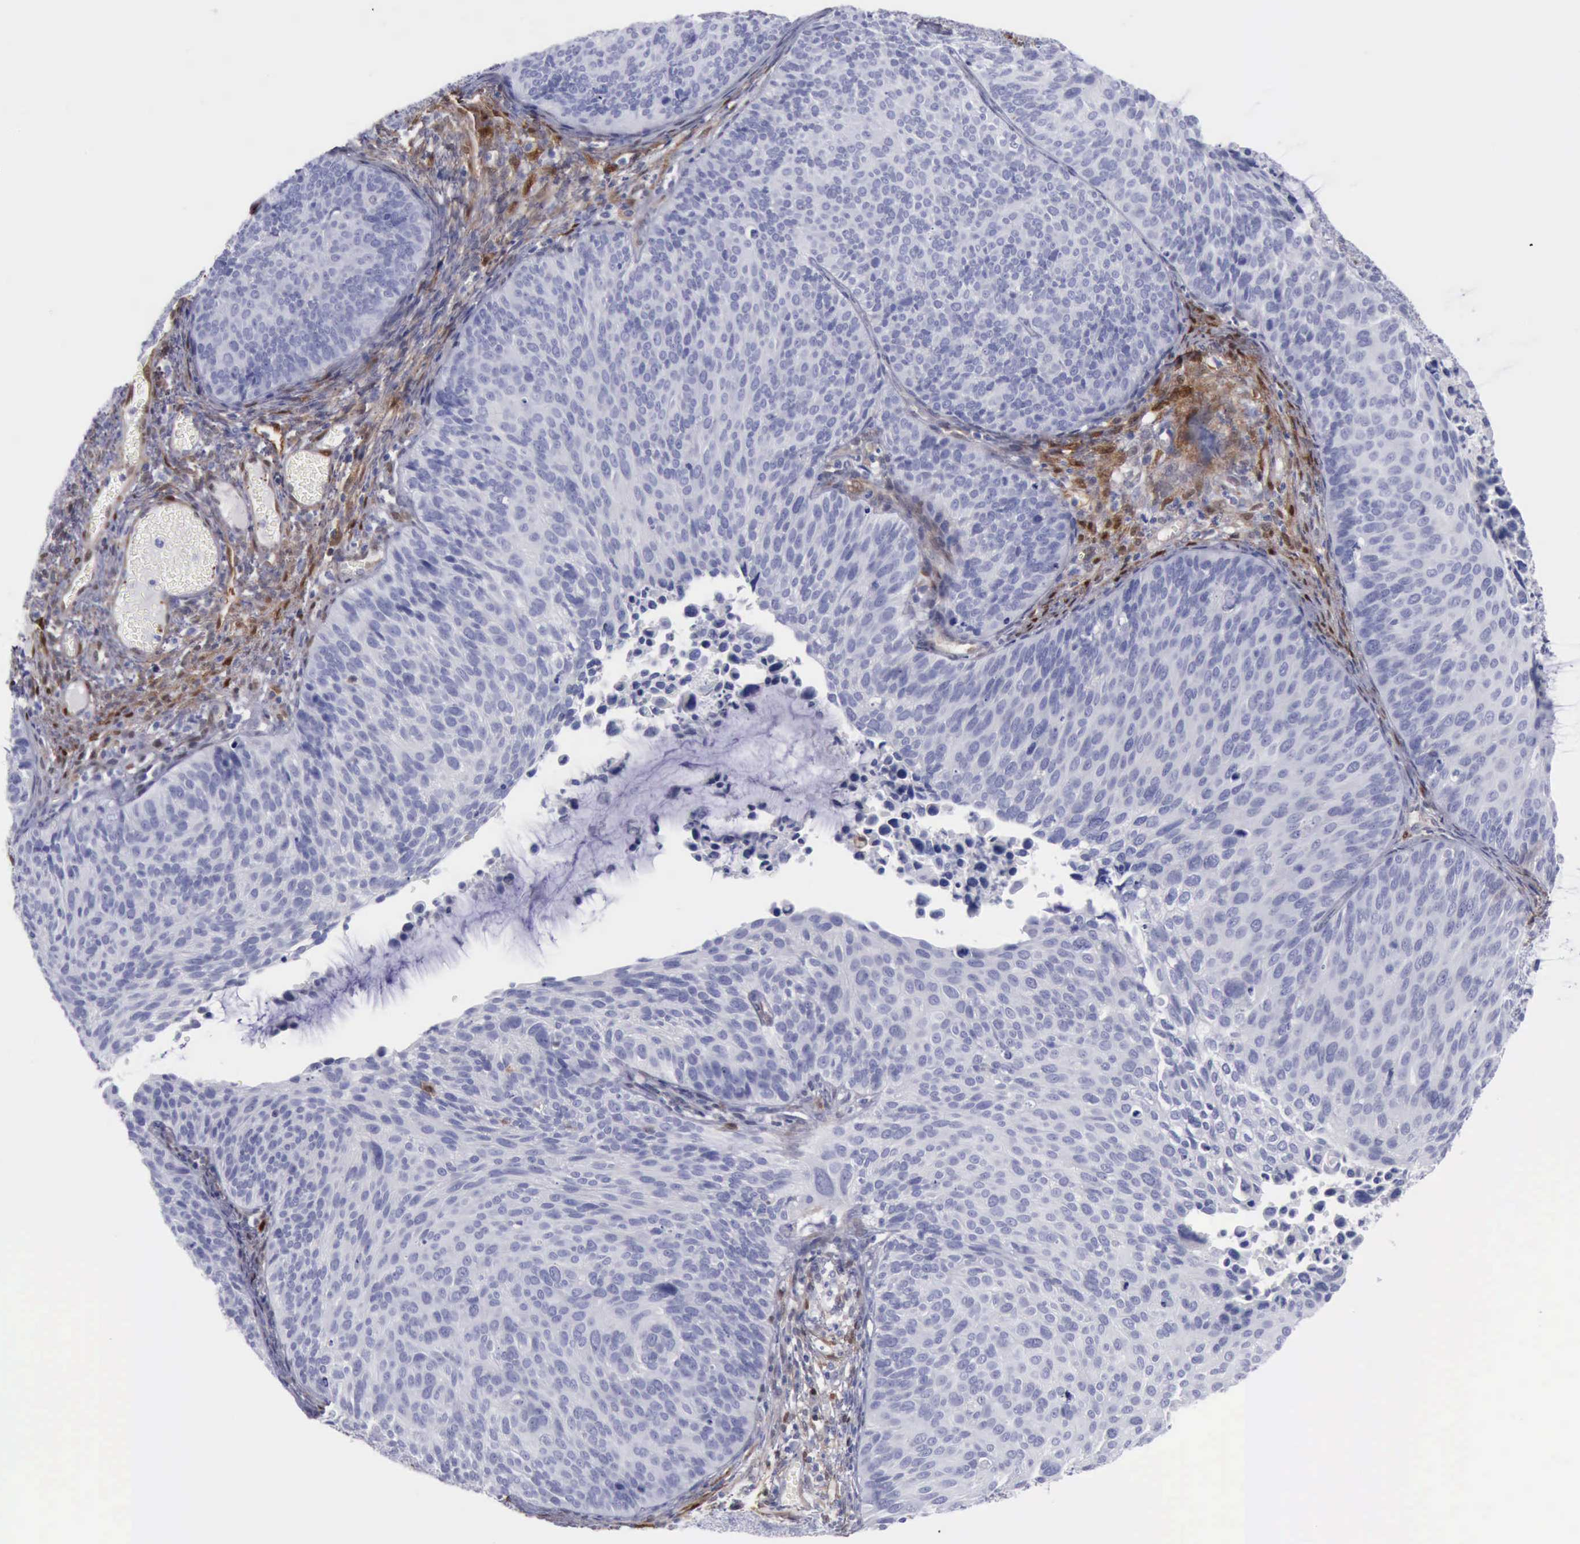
{"staining": {"intensity": "negative", "quantity": "none", "location": "none"}, "tissue": "cervical cancer", "cell_type": "Tumor cells", "image_type": "cancer", "snomed": [{"axis": "morphology", "description": "Squamous cell carcinoma, NOS"}, {"axis": "topography", "description": "Cervix"}], "caption": "A high-resolution histopathology image shows immunohistochemistry staining of cervical cancer, which shows no significant expression in tumor cells.", "gene": "FHL1", "patient": {"sex": "female", "age": 36}}